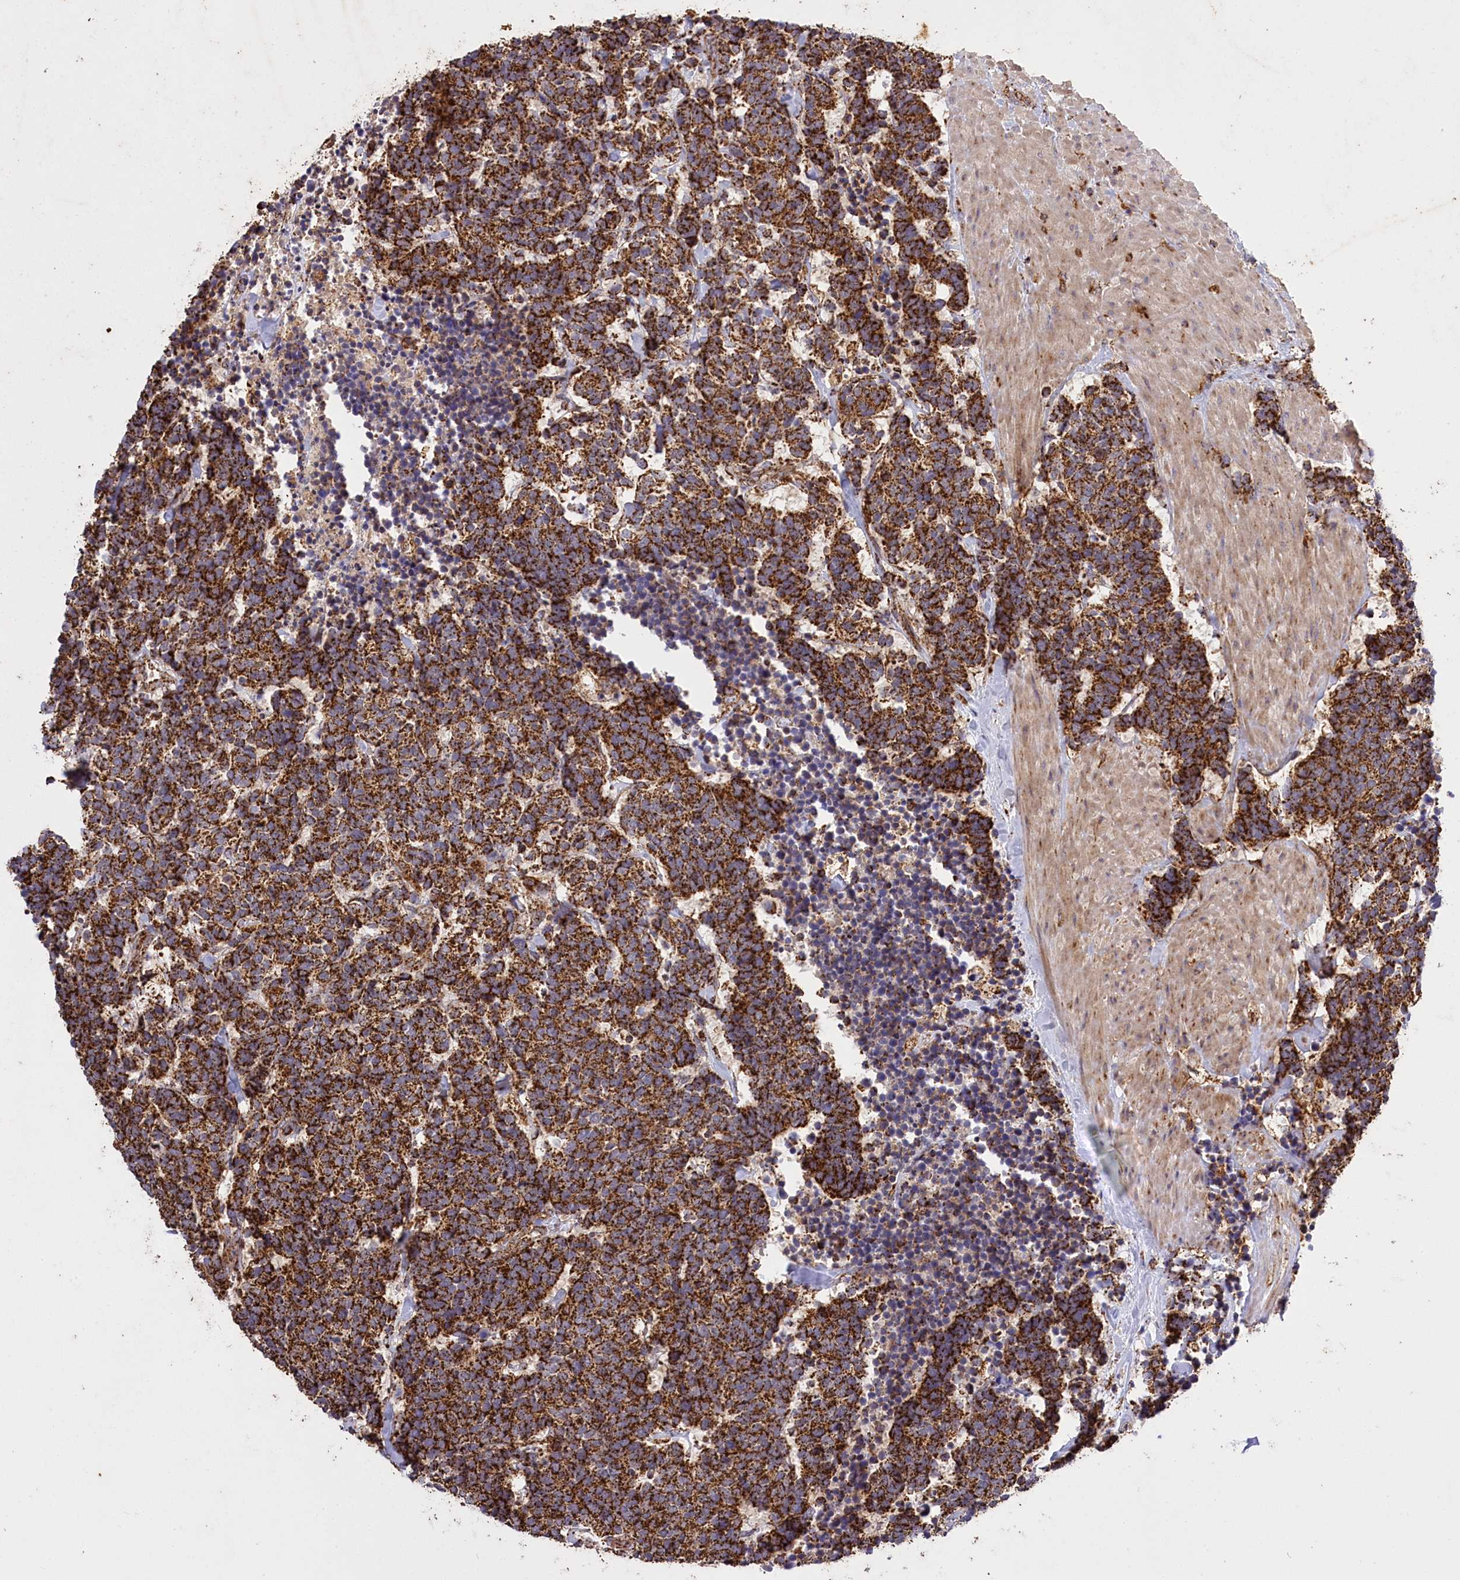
{"staining": {"intensity": "strong", "quantity": ">75%", "location": "cytoplasmic/membranous"}, "tissue": "carcinoid", "cell_type": "Tumor cells", "image_type": "cancer", "snomed": [{"axis": "morphology", "description": "Carcinoma, NOS"}, {"axis": "morphology", "description": "Carcinoid, malignant, NOS"}, {"axis": "topography", "description": "Urinary bladder"}], "caption": "Immunohistochemistry (IHC) staining of carcinoid, which displays high levels of strong cytoplasmic/membranous positivity in approximately >75% of tumor cells indicating strong cytoplasmic/membranous protein expression. The staining was performed using DAB (brown) for protein detection and nuclei were counterstained in hematoxylin (blue).", "gene": "CARD19", "patient": {"sex": "male", "age": 57}}